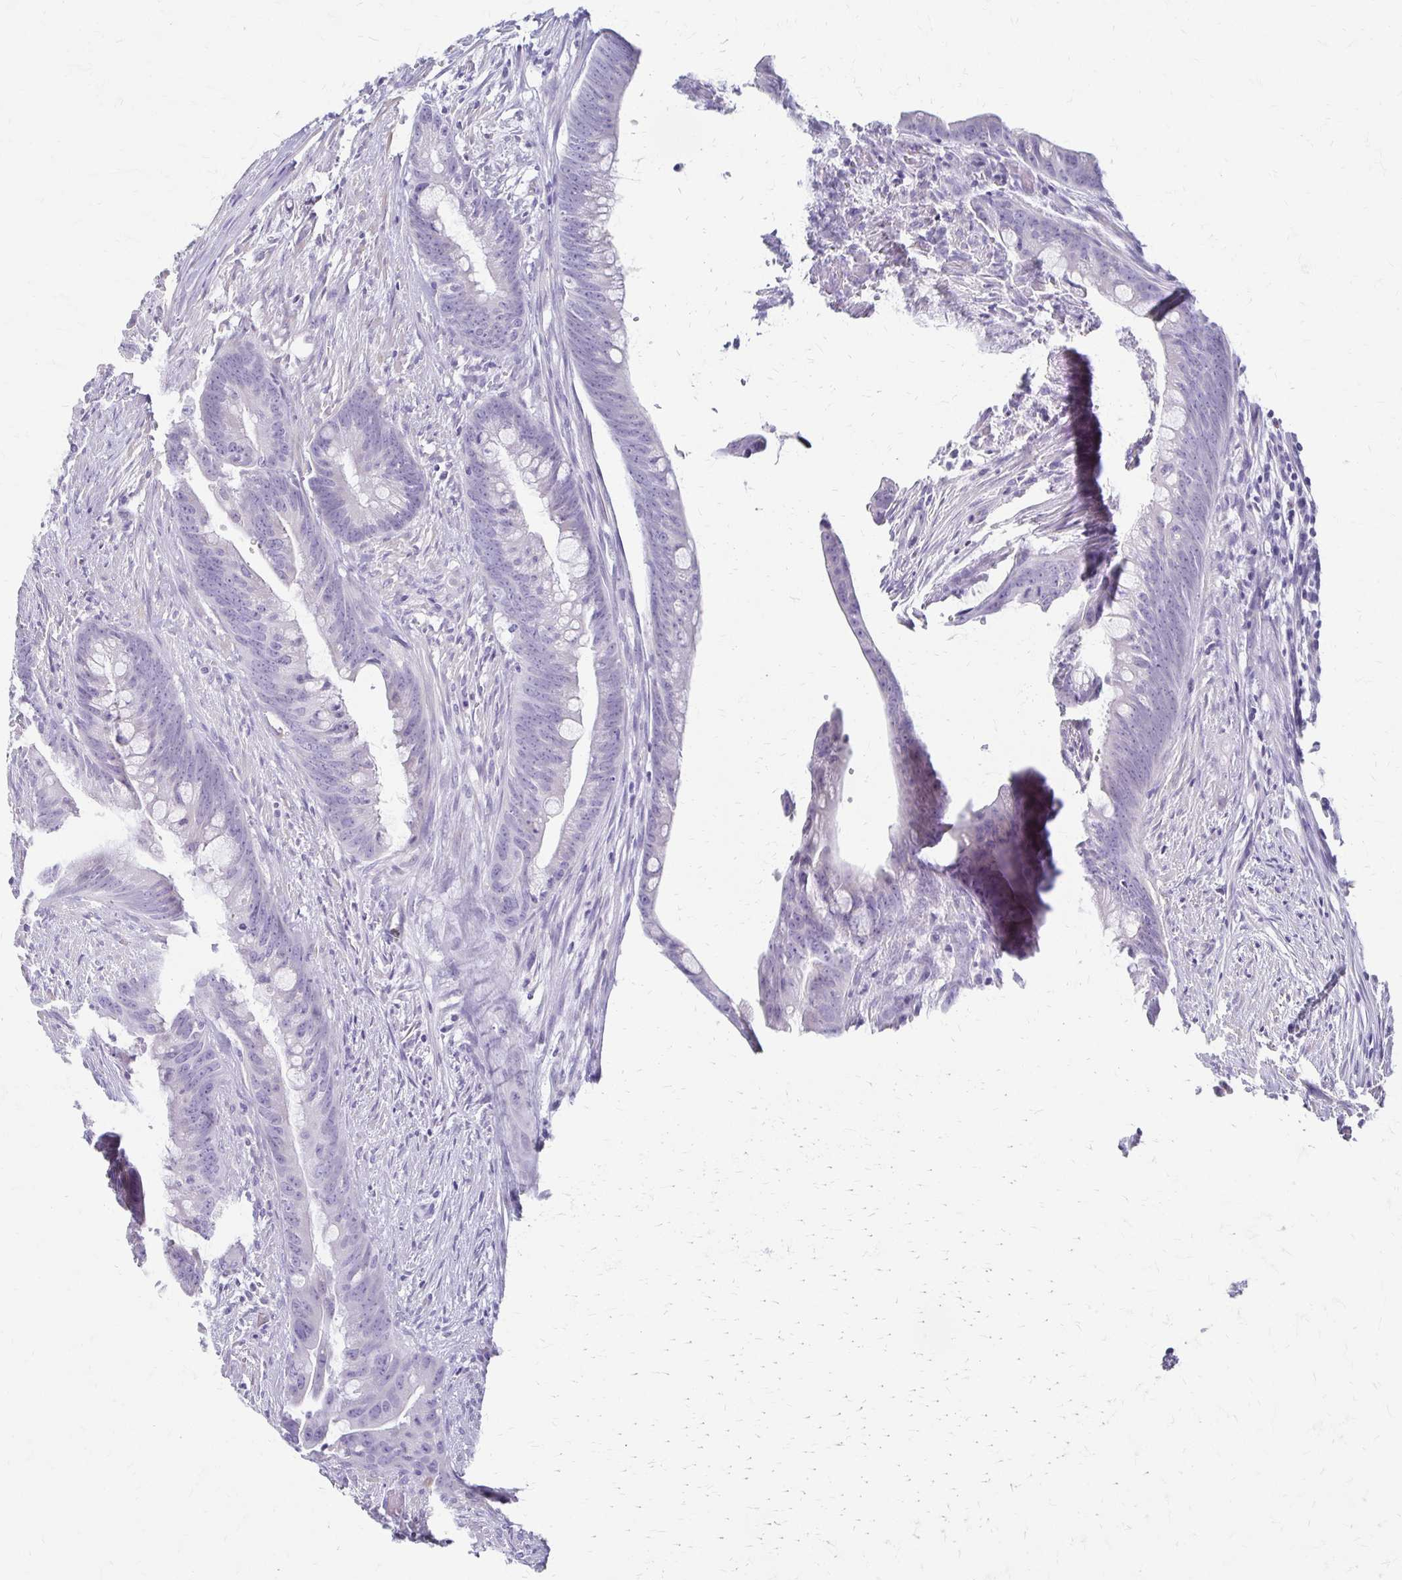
{"staining": {"intensity": "negative", "quantity": "none", "location": "none"}, "tissue": "colorectal cancer", "cell_type": "Tumor cells", "image_type": "cancer", "snomed": [{"axis": "morphology", "description": "Adenocarcinoma, NOS"}, {"axis": "topography", "description": "Colon"}], "caption": "High magnification brightfield microscopy of adenocarcinoma (colorectal) stained with DAB (3,3'-diaminobenzidine) (brown) and counterstained with hematoxylin (blue): tumor cells show no significant positivity.", "gene": "IVL", "patient": {"sex": "male", "age": 62}}